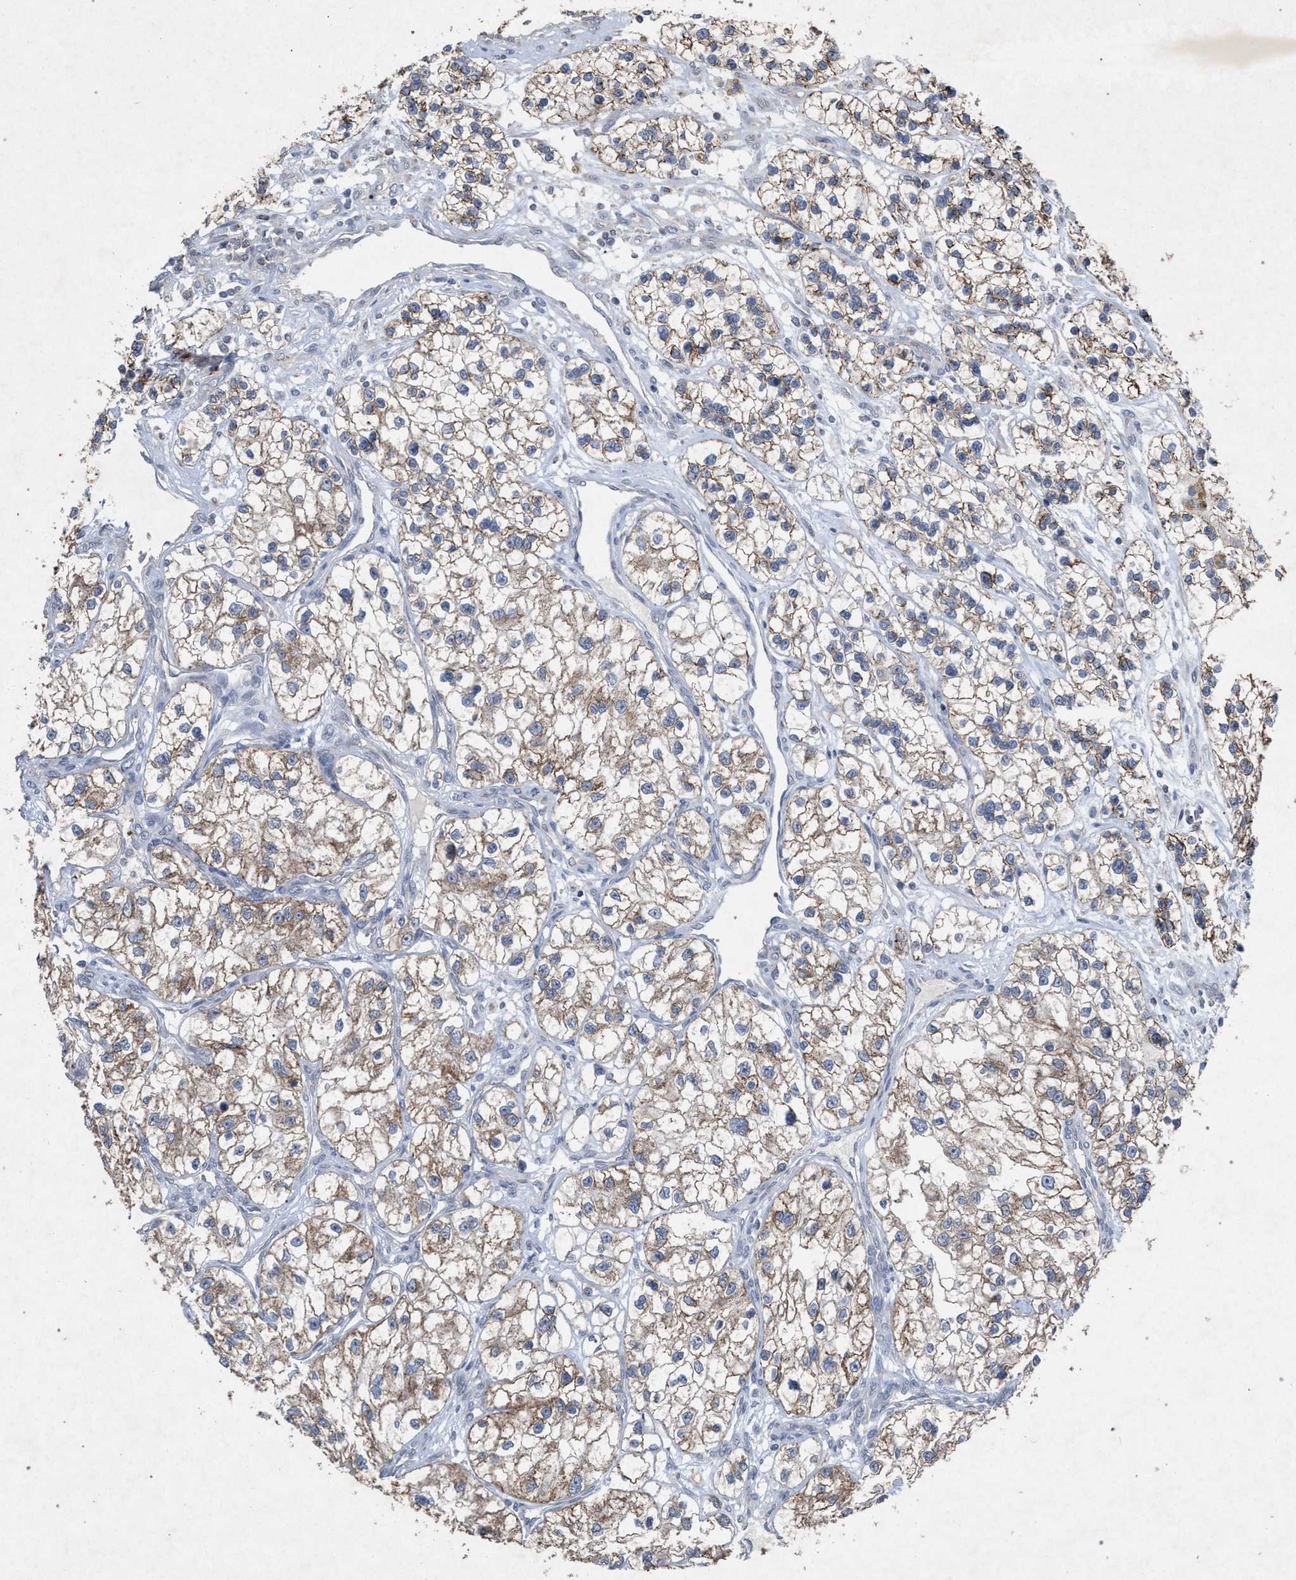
{"staining": {"intensity": "moderate", "quantity": ">75%", "location": "cytoplasmic/membranous"}, "tissue": "renal cancer", "cell_type": "Tumor cells", "image_type": "cancer", "snomed": [{"axis": "morphology", "description": "Adenocarcinoma, NOS"}, {"axis": "topography", "description": "Kidney"}], "caption": "Protein staining of adenocarcinoma (renal) tissue displays moderate cytoplasmic/membranous expression in about >75% of tumor cells.", "gene": "PKD2L1", "patient": {"sex": "female", "age": 57}}